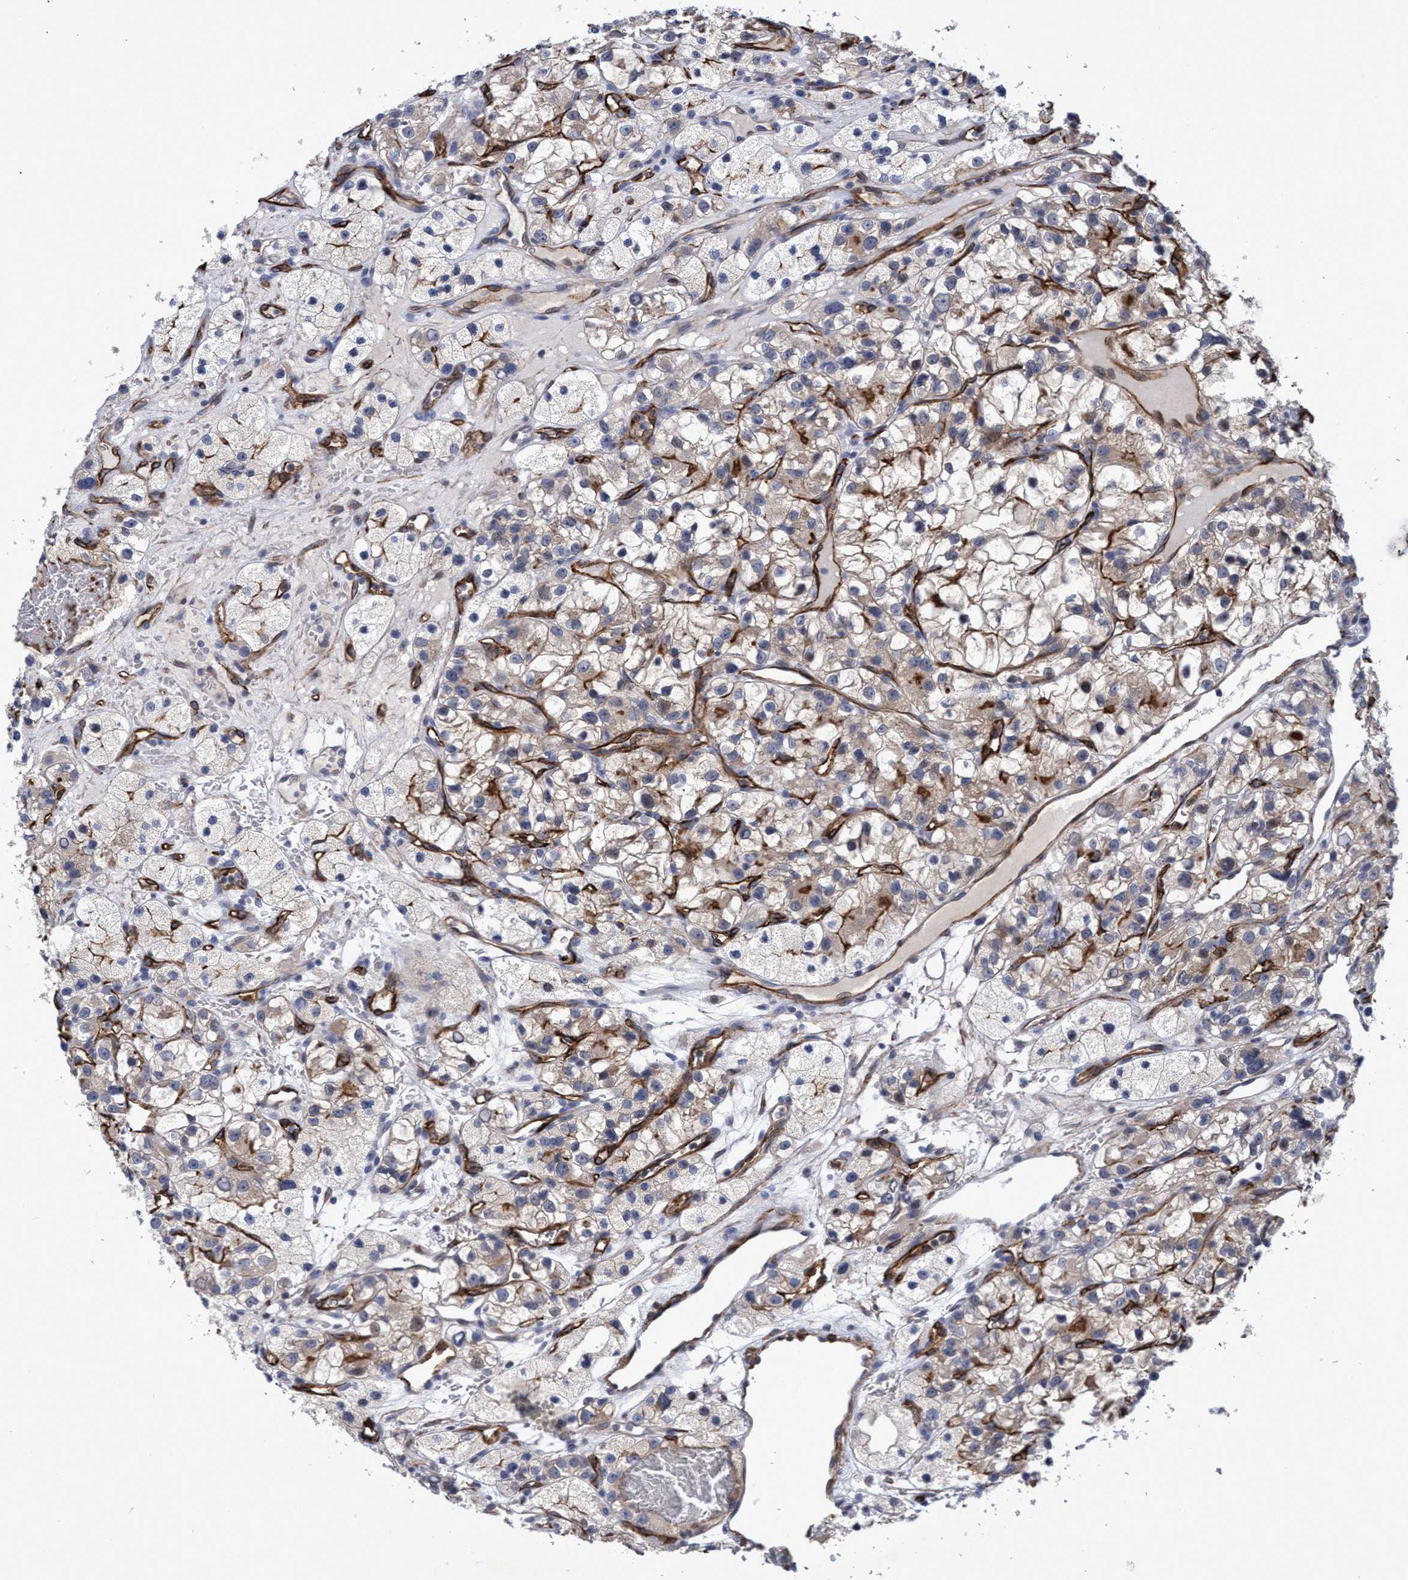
{"staining": {"intensity": "weak", "quantity": "<25%", "location": "cytoplasmic/membranous"}, "tissue": "renal cancer", "cell_type": "Tumor cells", "image_type": "cancer", "snomed": [{"axis": "morphology", "description": "Adenocarcinoma, NOS"}, {"axis": "topography", "description": "Kidney"}], "caption": "A micrograph of adenocarcinoma (renal) stained for a protein reveals no brown staining in tumor cells.", "gene": "ZNF750", "patient": {"sex": "female", "age": 57}}